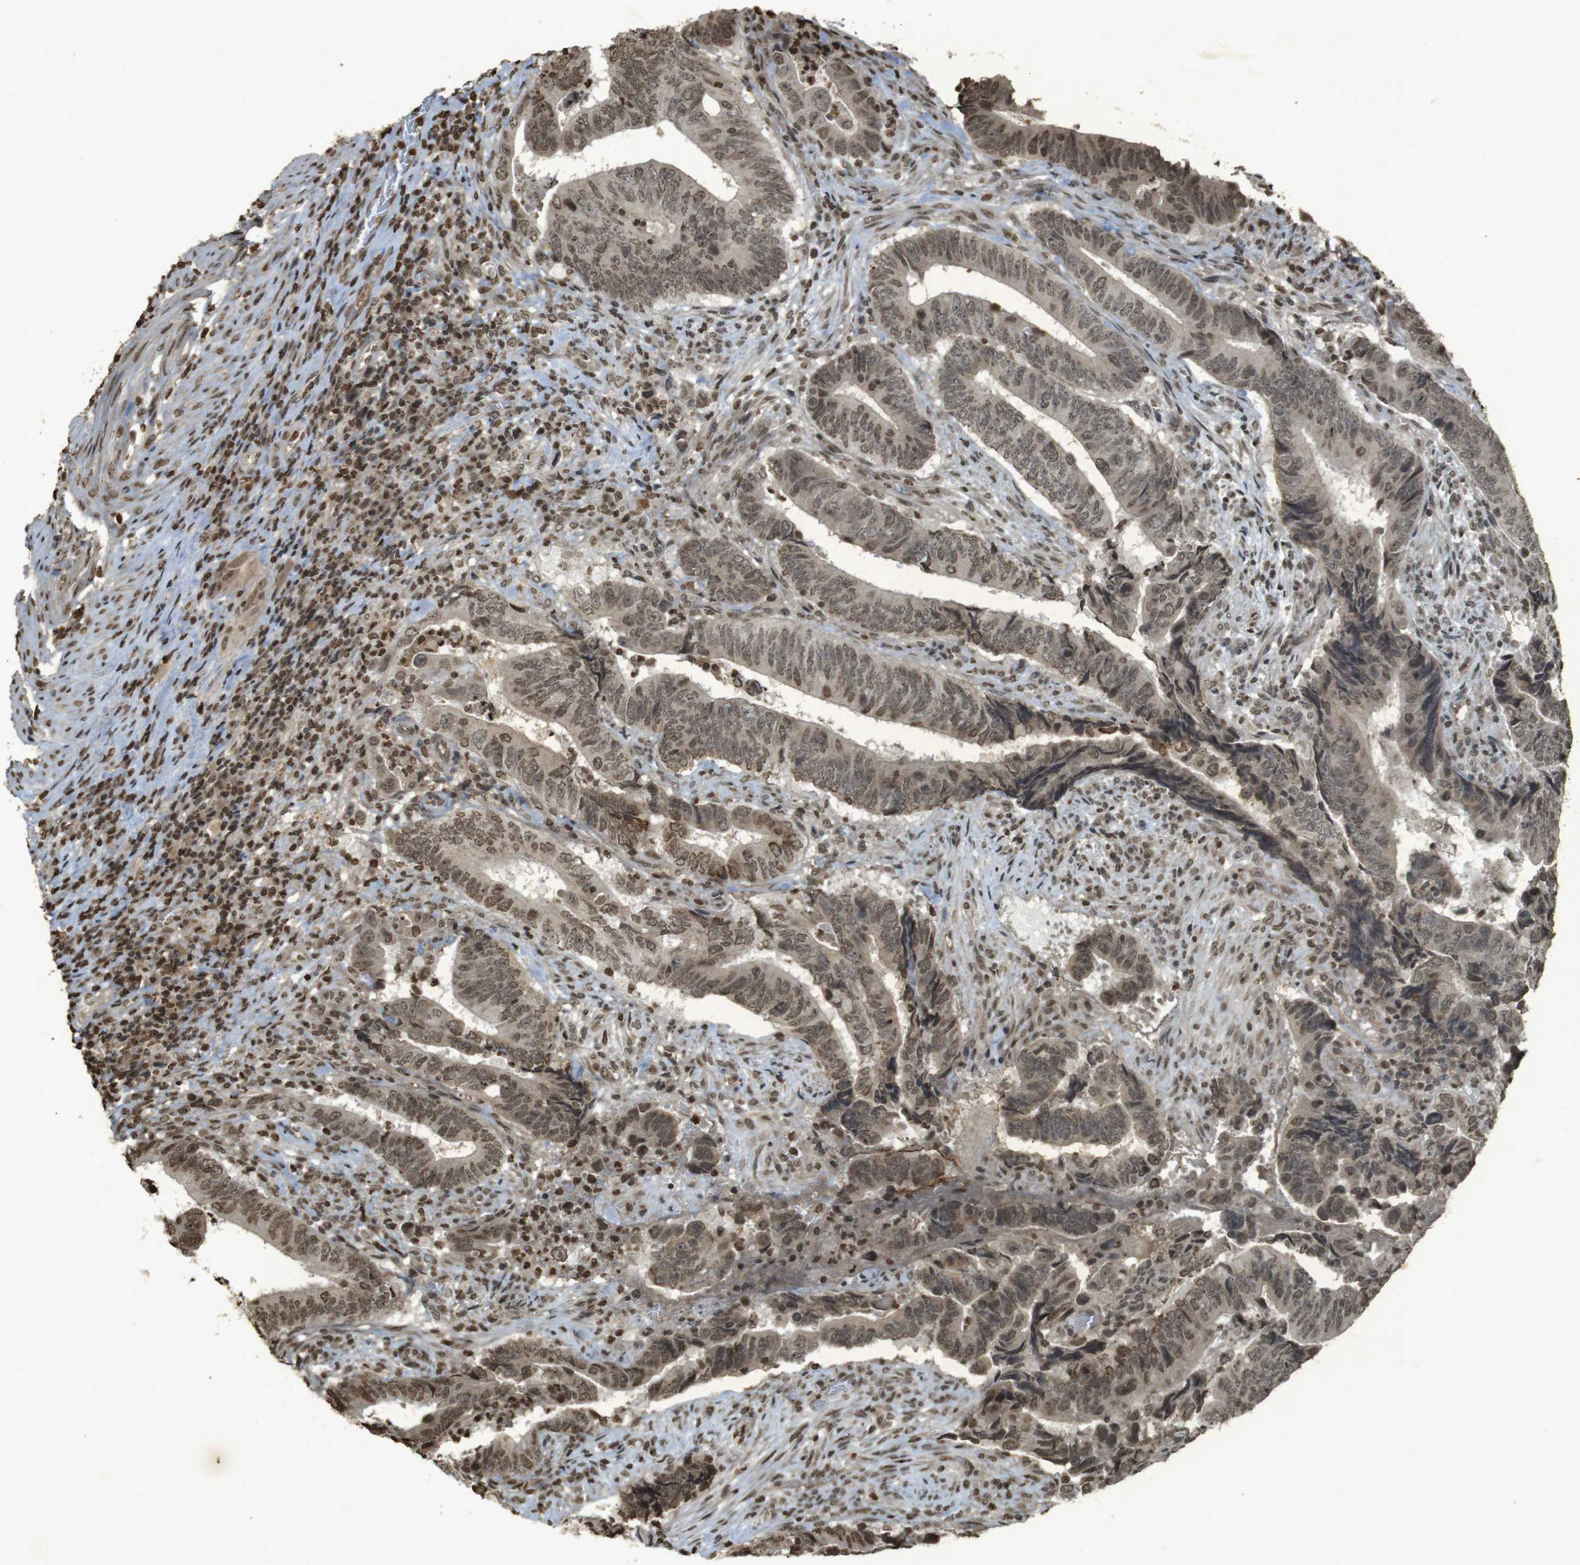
{"staining": {"intensity": "moderate", "quantity": ">75%", "location": "nuclear"}, "tissue": "colorectal cancer", "cell_type": "Tumor cells", "image_type": "cancer", "snomed": [{"axis": "morphology", "description": "Normal tissue, NOS"}, {"axis": "morphology", "description": "Adenocarcinoma, NOS"}, {"axis": "topography", "description": "Colon"}], "caption": "Immunohistochemical staining of human adenocarcinoma (colorectal) shows medium levels of moderate nuclear staining in approximately >75% of tumor cells.", "gene": "ORC4", "patient": {"sex": "male", "age": 56}}